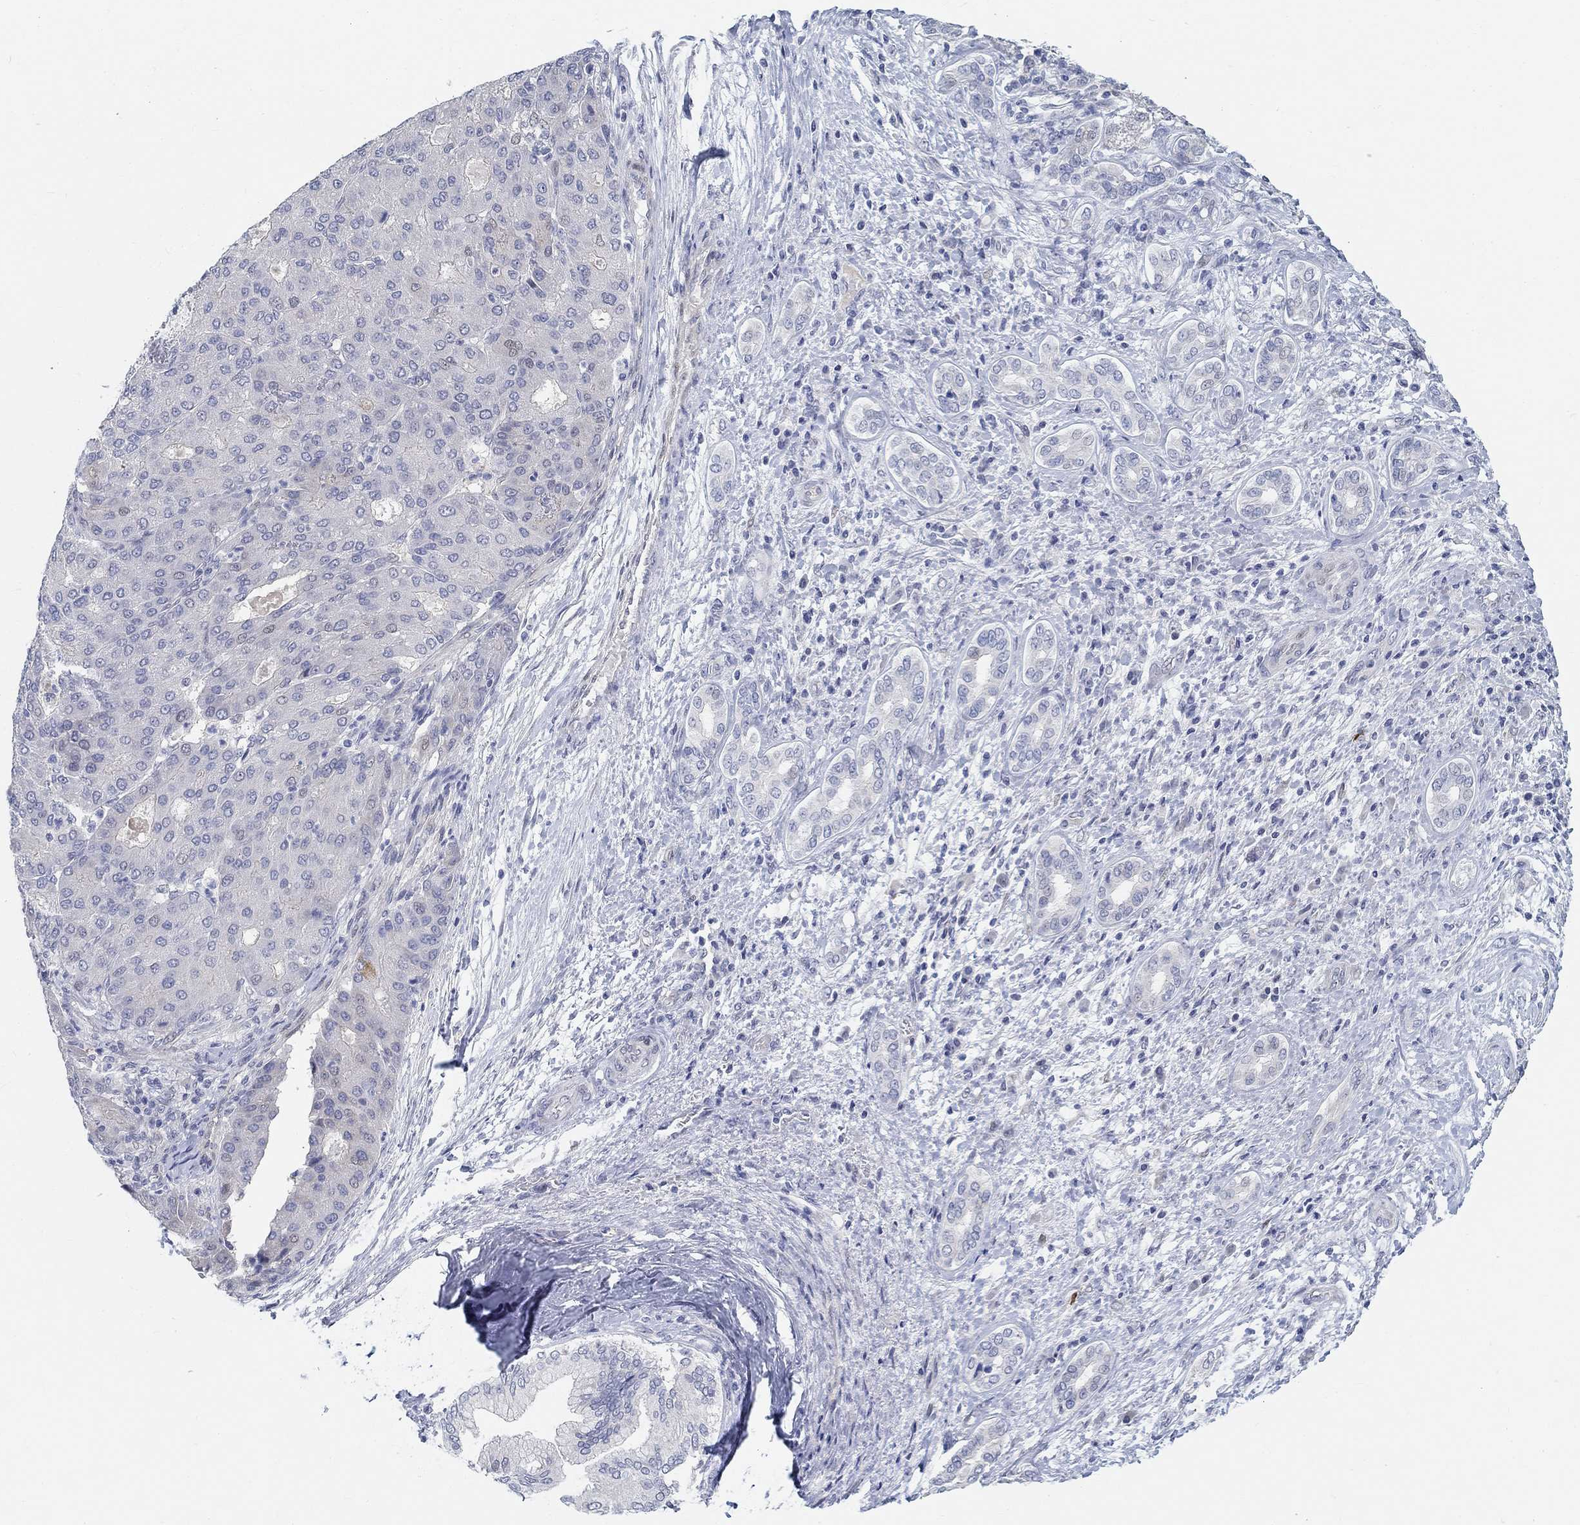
{"staining": {"intensity": "negative", "quantity": "none", "location": "none"}, "tissue": "liver cancer", "cell_type": "Tumor cells", "image_type": "cancer", "snomed": [{"axis": "morphology", "description": "Carcinoma, Hepatocellular, NOS"}, {"axis": "topography", "description": "Liver"}], "caption": "DAB immunohistochemical staining of liver cancer reveals no significant expression in tumor cells.", "gene": "SNTG2", "patient": {"sex": "male", "age": 65}}